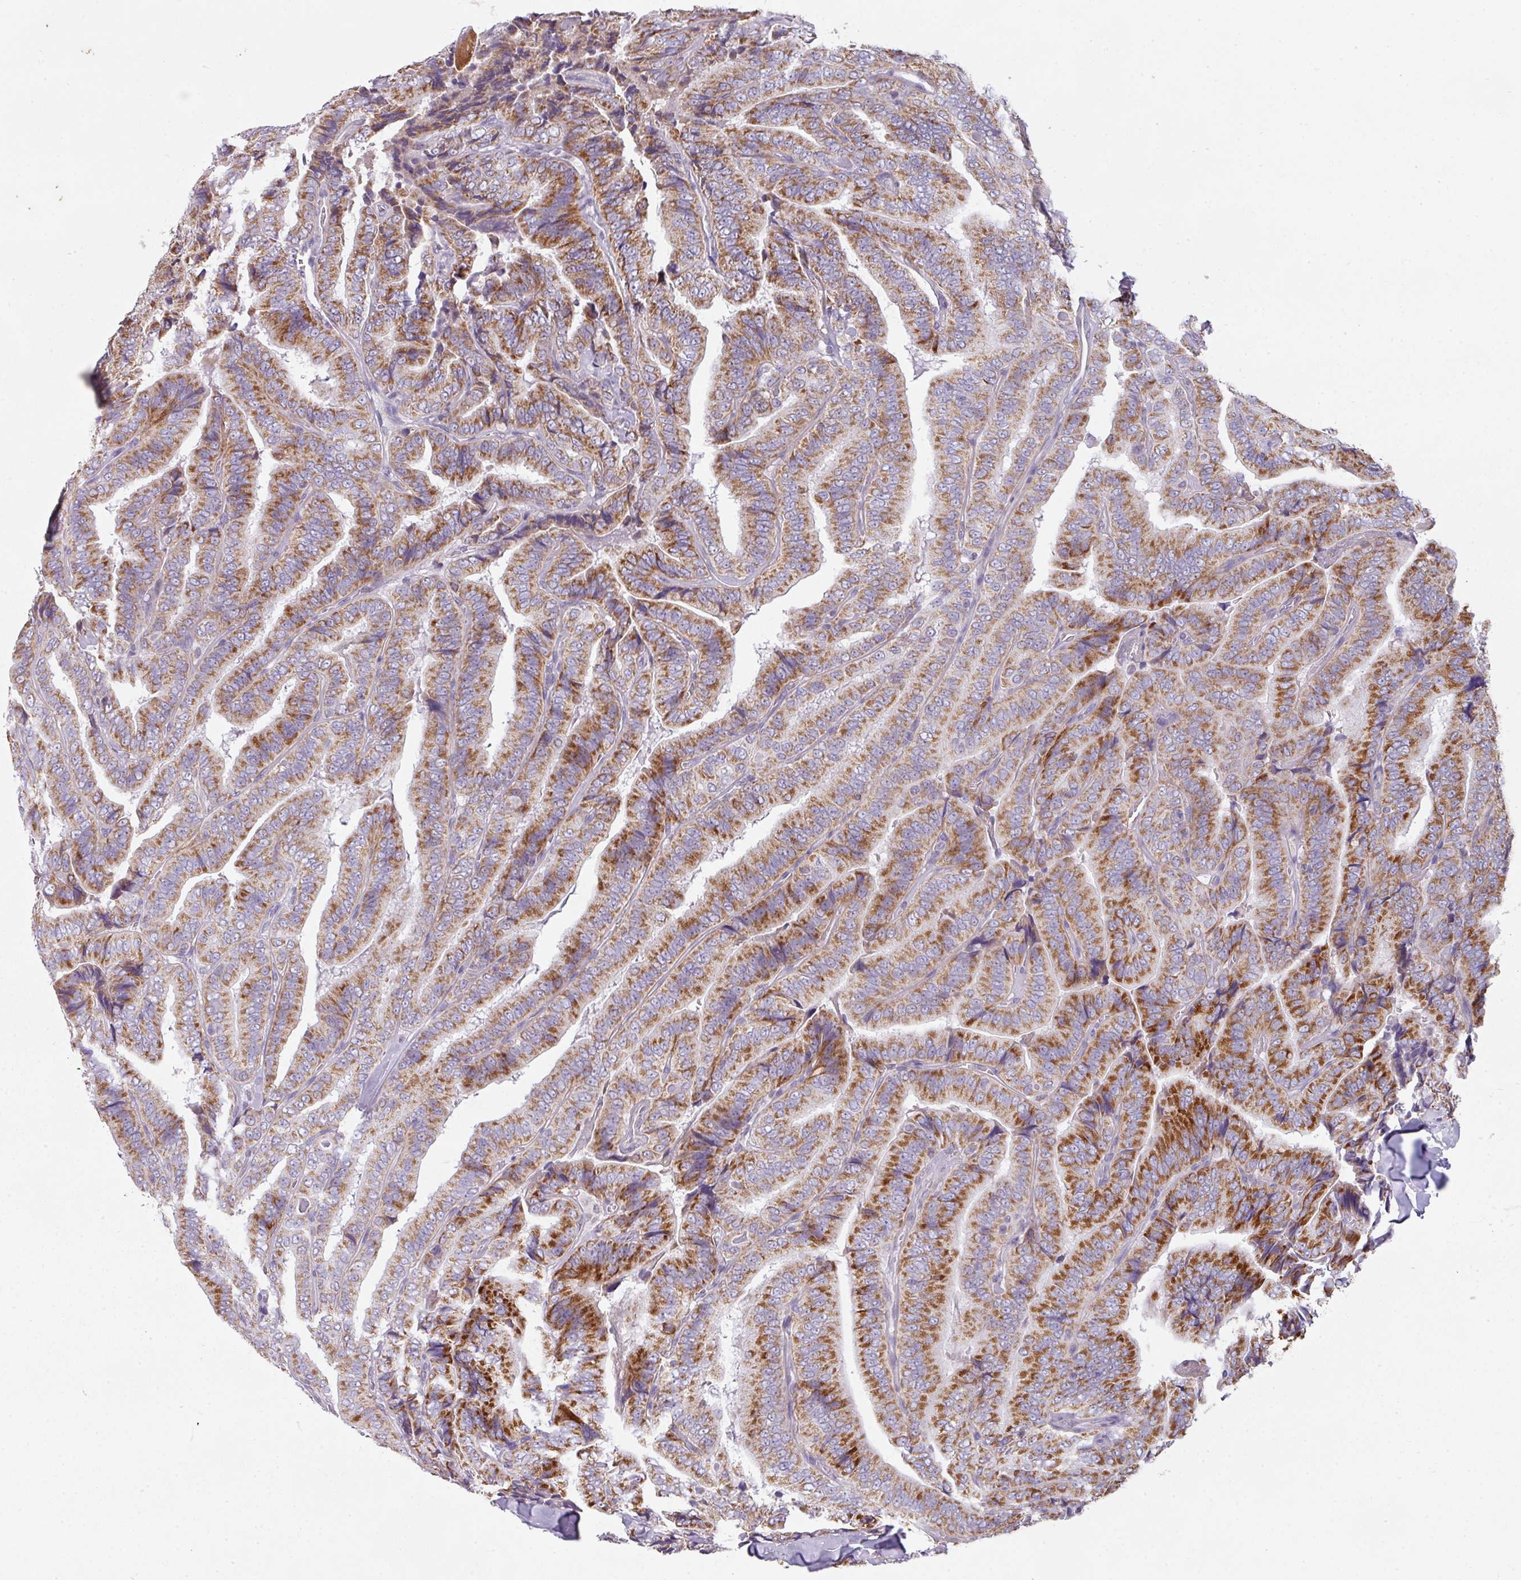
{"staining": {"intensity": "moderate", "quantity": ">75%", "location": "cytoplasmic/membranous"}, "tissue": "thyroid cancer", "cell_type": "Tumor cells", "image_type": "cancer", "snomed": [{"axis": "morphology", "description": "Papillary adenocarcinoma, NOS"}, {"axis": "topography", "description": "Thyroid gland"}], "caption": "The image exhibits a brown stain indicating the presence of a protein in the cytoplasmic/membranous of tumor cells in thyroid cancer.", "gene": "C2orf68", "patient": {"sex": "male", "age": 61}}